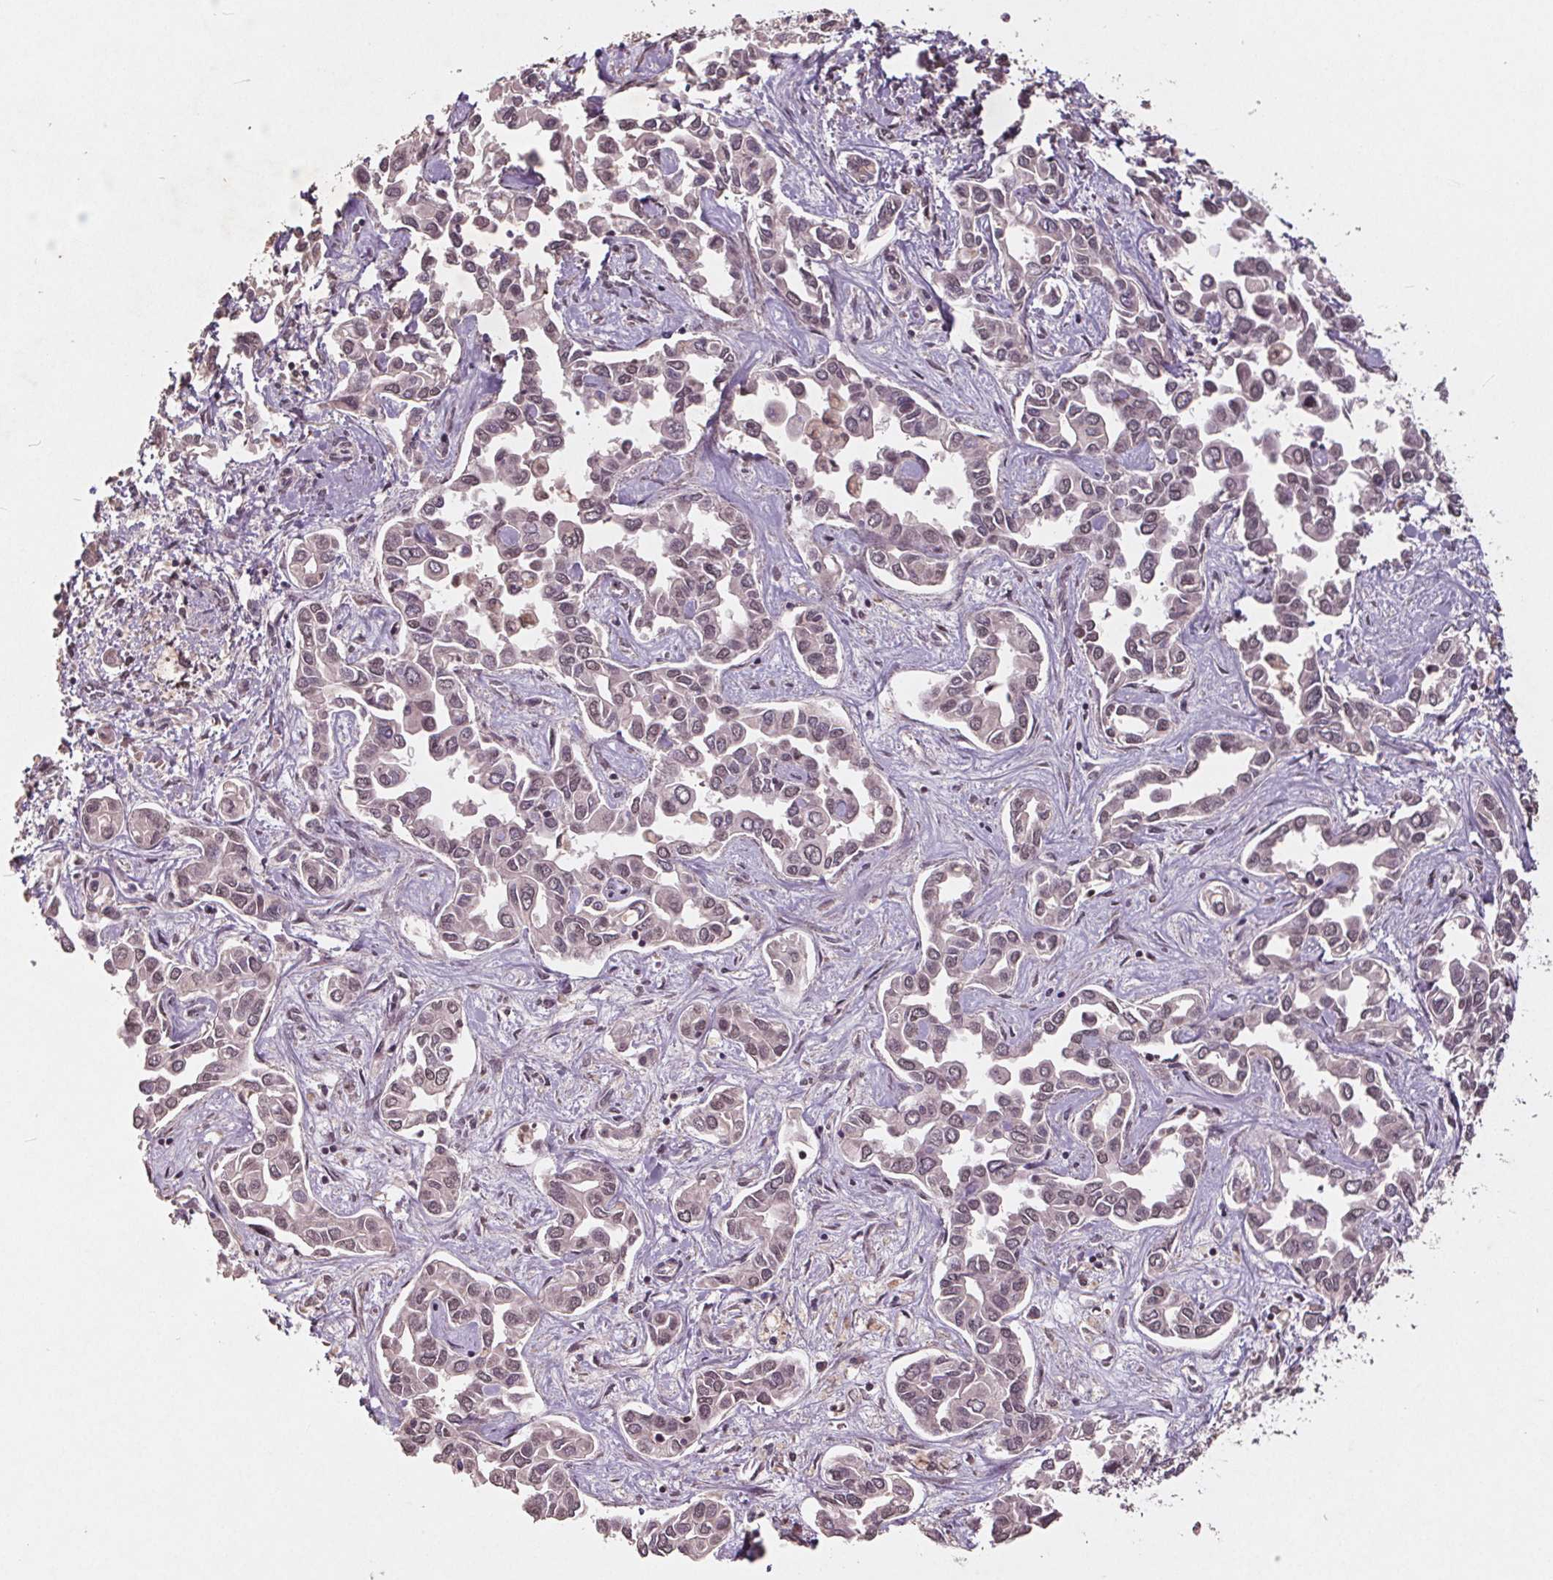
{"staining": {"intensity": "weak", "quantity": ">75%", "location": "nuclear"}, "tissue": "liver cancer", "cell_type": "Tumor cells", "image_type": "cancer", "snomed": [{"axis": "morphology", "description": "Cholangiocarcinoma"}, {"axis": "topography", "description": "Liver"}], "caption": "There is low levels of weak nuclear staining in tumor cells of liver cancer, as demonstrated by immunohistochemical staining (brown color).", "gene": "DNMT3B", "patient": {"sex": "female", "age": 64}}